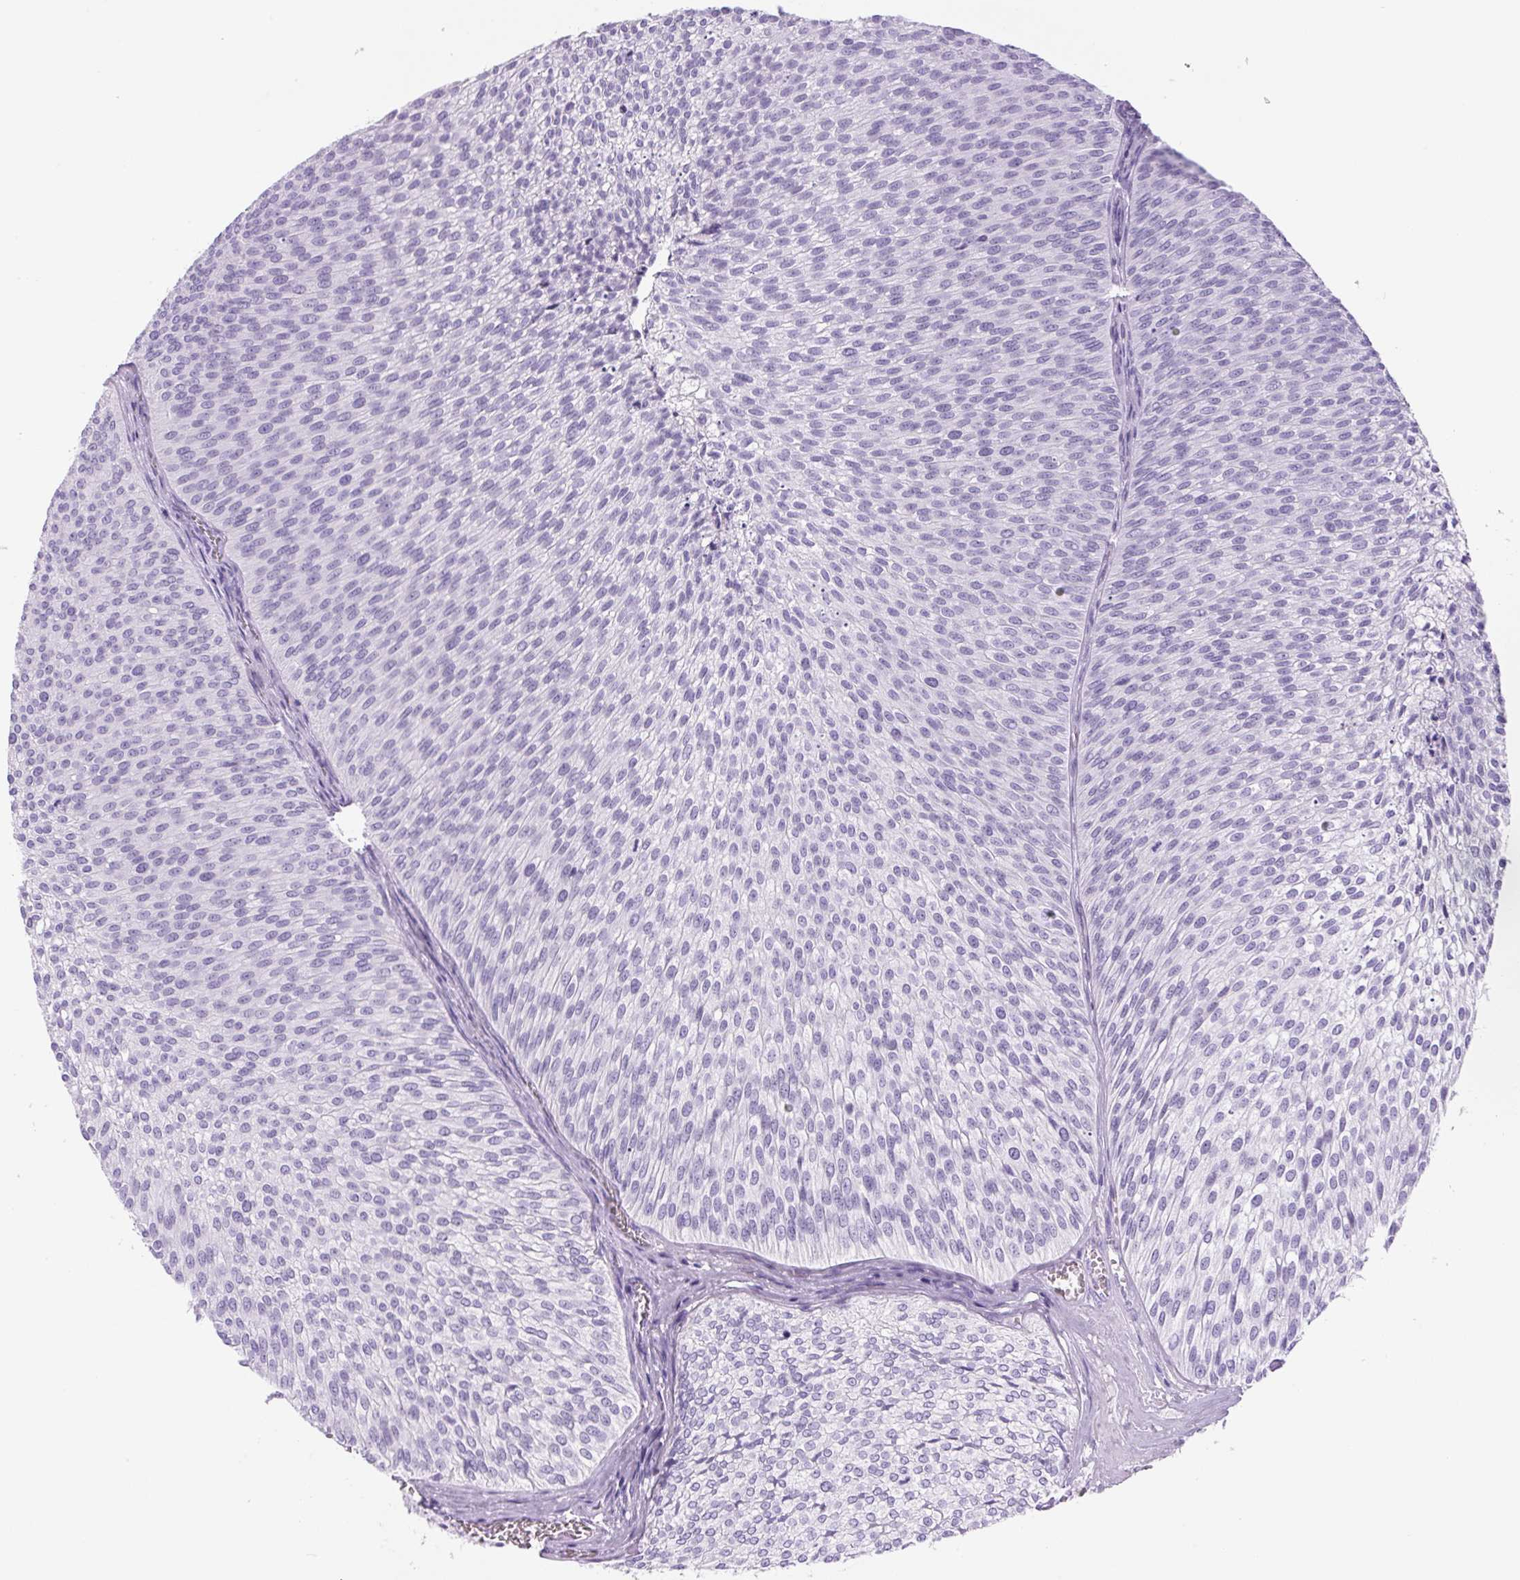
{"staining": {"intensity": "negative", "quantity": "none", "location": "none"}, "tissue": "urothelial cancer", "cell_type": "Tumor cells", "image_type": "cancer", "snomed": [{"axis": "morphology", "description": "Urothelial carcinoma, Low grade"}, {"axis": "topography", "description": "Urinary bladder"}], "caption": "Immunohistochemical staining of human urothelial cancer reveals no significant positivity in tumor cells.", "gene": "PRRT1", "patient": {"sex": "male", "age": 91}}